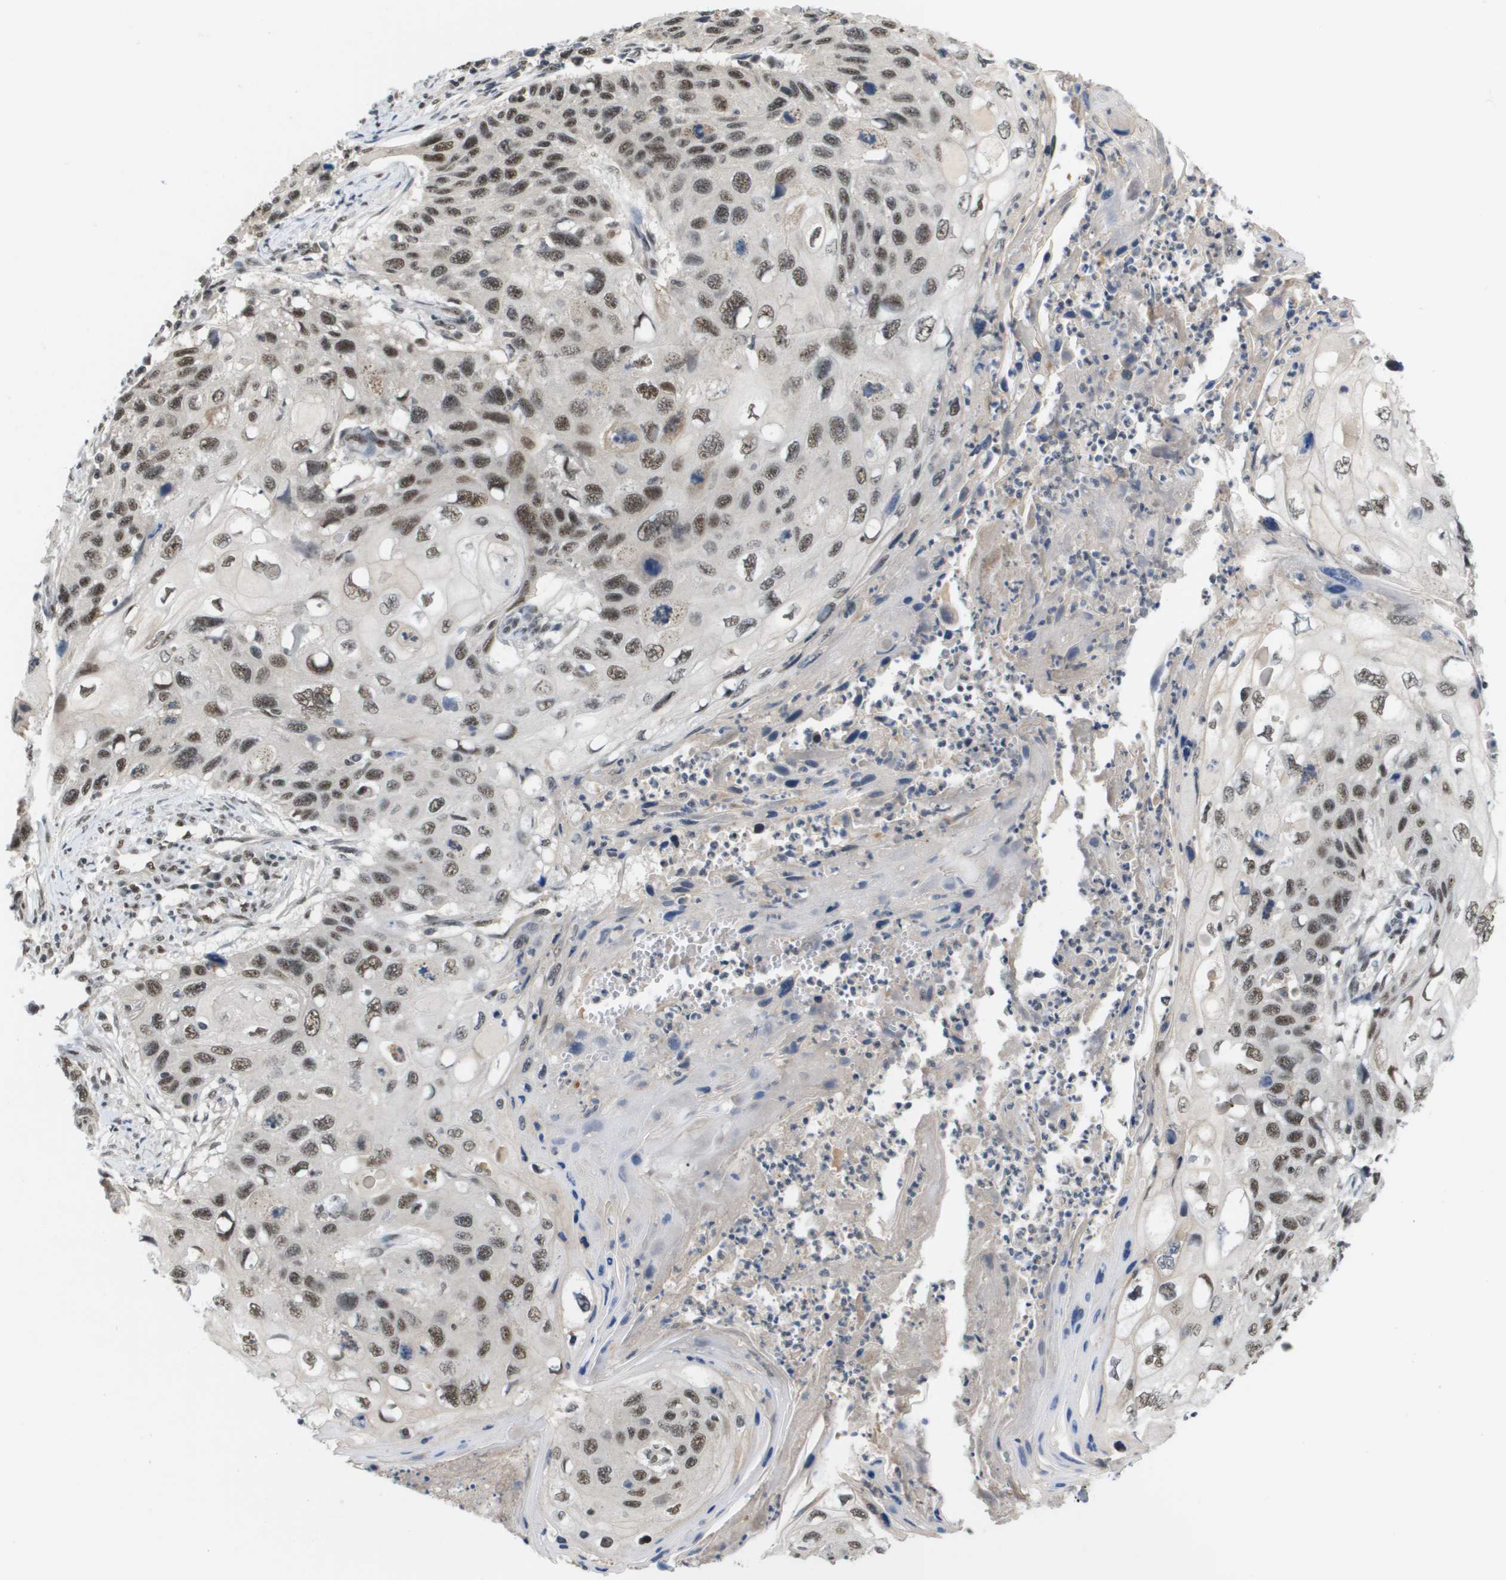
{"staining": {"intensity": "moderate", "quantity": ">75%", "location": "nuclear"}, "tissue": "cervical cancer", "cell_type": "Tumor cells", "image_type": "cancer", "snomed": [{"axis": "morphology", "description": "Squamous cell carcinoma, NOS"}, {"axis": "topography", "description": "Cervix"}], "caption": "Squamous cell carcinoma (cervical) stained for a protein (brown) exhibits moderate nuclear positive expression in approximately >75% of tumor cells.", "gene": "ISY1", "patient": {"sex": "female", "age": 70}}